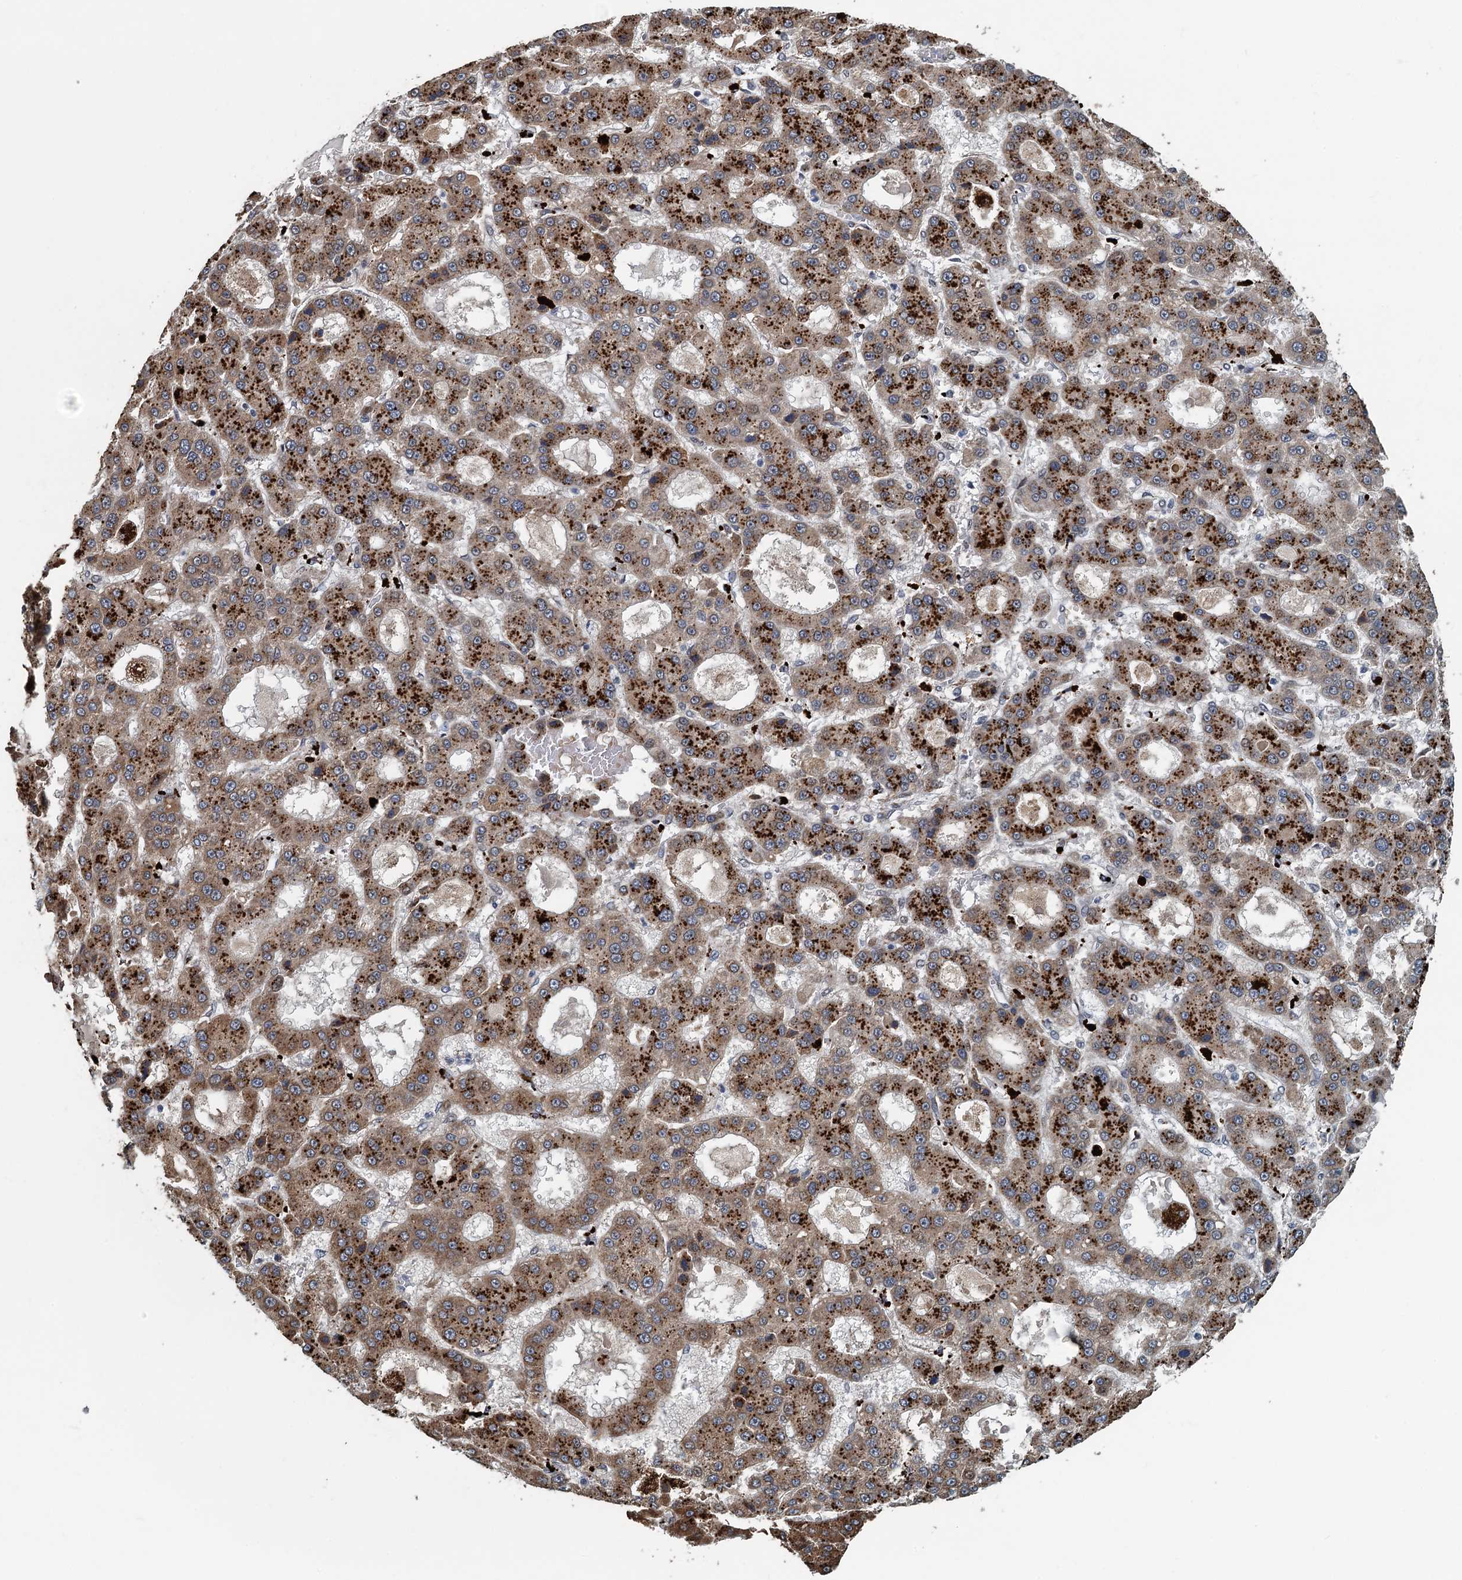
{"staining": {"intensity": "moderate", "quantity": ">75%", "location": "cytoplasmic/membranous"}, "tissue": "liver cancer", "cell_type": "Tumor cells", "image_type": "cancer", "snomed": [{"axis": "morphology", "description": "Carcinoma, Hepatocellular, NOS"}, {"axis": "topography", "description": "Liver"}], "caption": "The micrograph shows staining of liver cancer, revealing moderate cytoplasmic/membranous protein staining (brown color) within tumor cells.", "gene": "AGRN", "patient": {"sex": "male", "age": 70}}